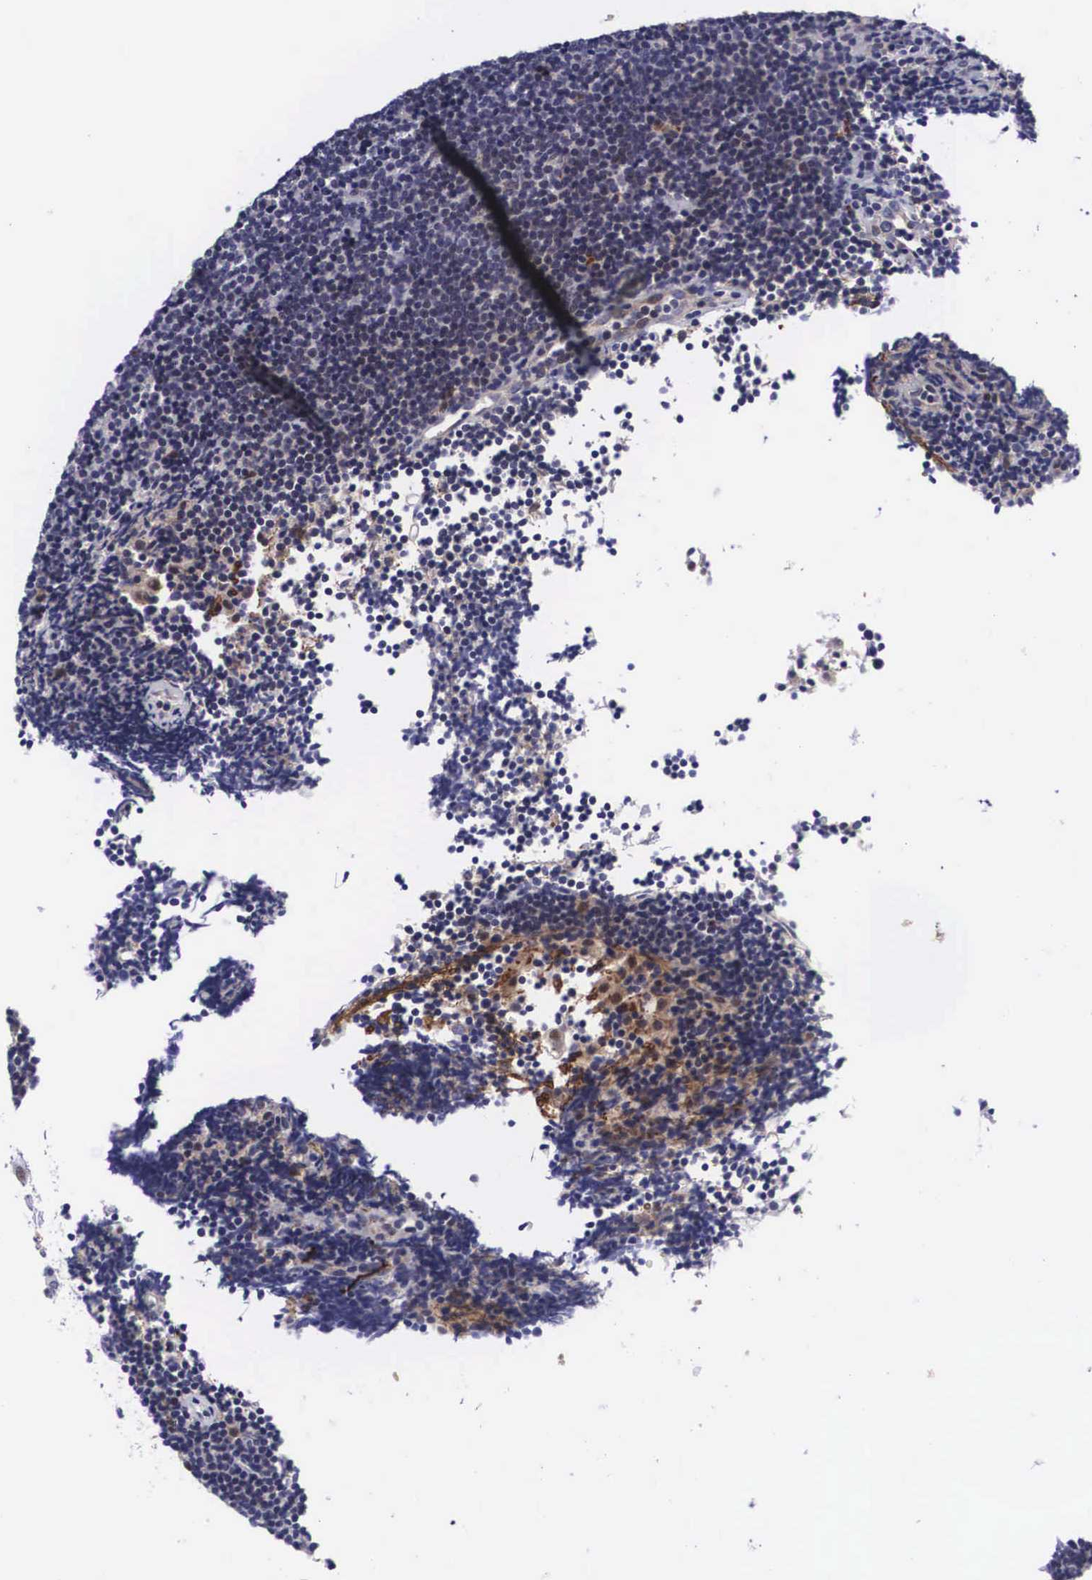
{"staining": {"intensity": "weak", "quantity": "<25%", "location": "nuclear"}, "tissue": "lymphoma", "cell_type": "Tumor cells", "image_type": "cancer", "snomed": [{"axis": "morphology", "description": "Malignant lymphoma, non-Hodgkin's type, Low grade"}, {"axis": "topography", "description": "Lymph node"}], "caption": "A histopathology image of lymphoma stained for a protein exhibits no brown staining in tumor cells.", "gene": "EMID1", "patient": {"sex": "female", "age": 51}}